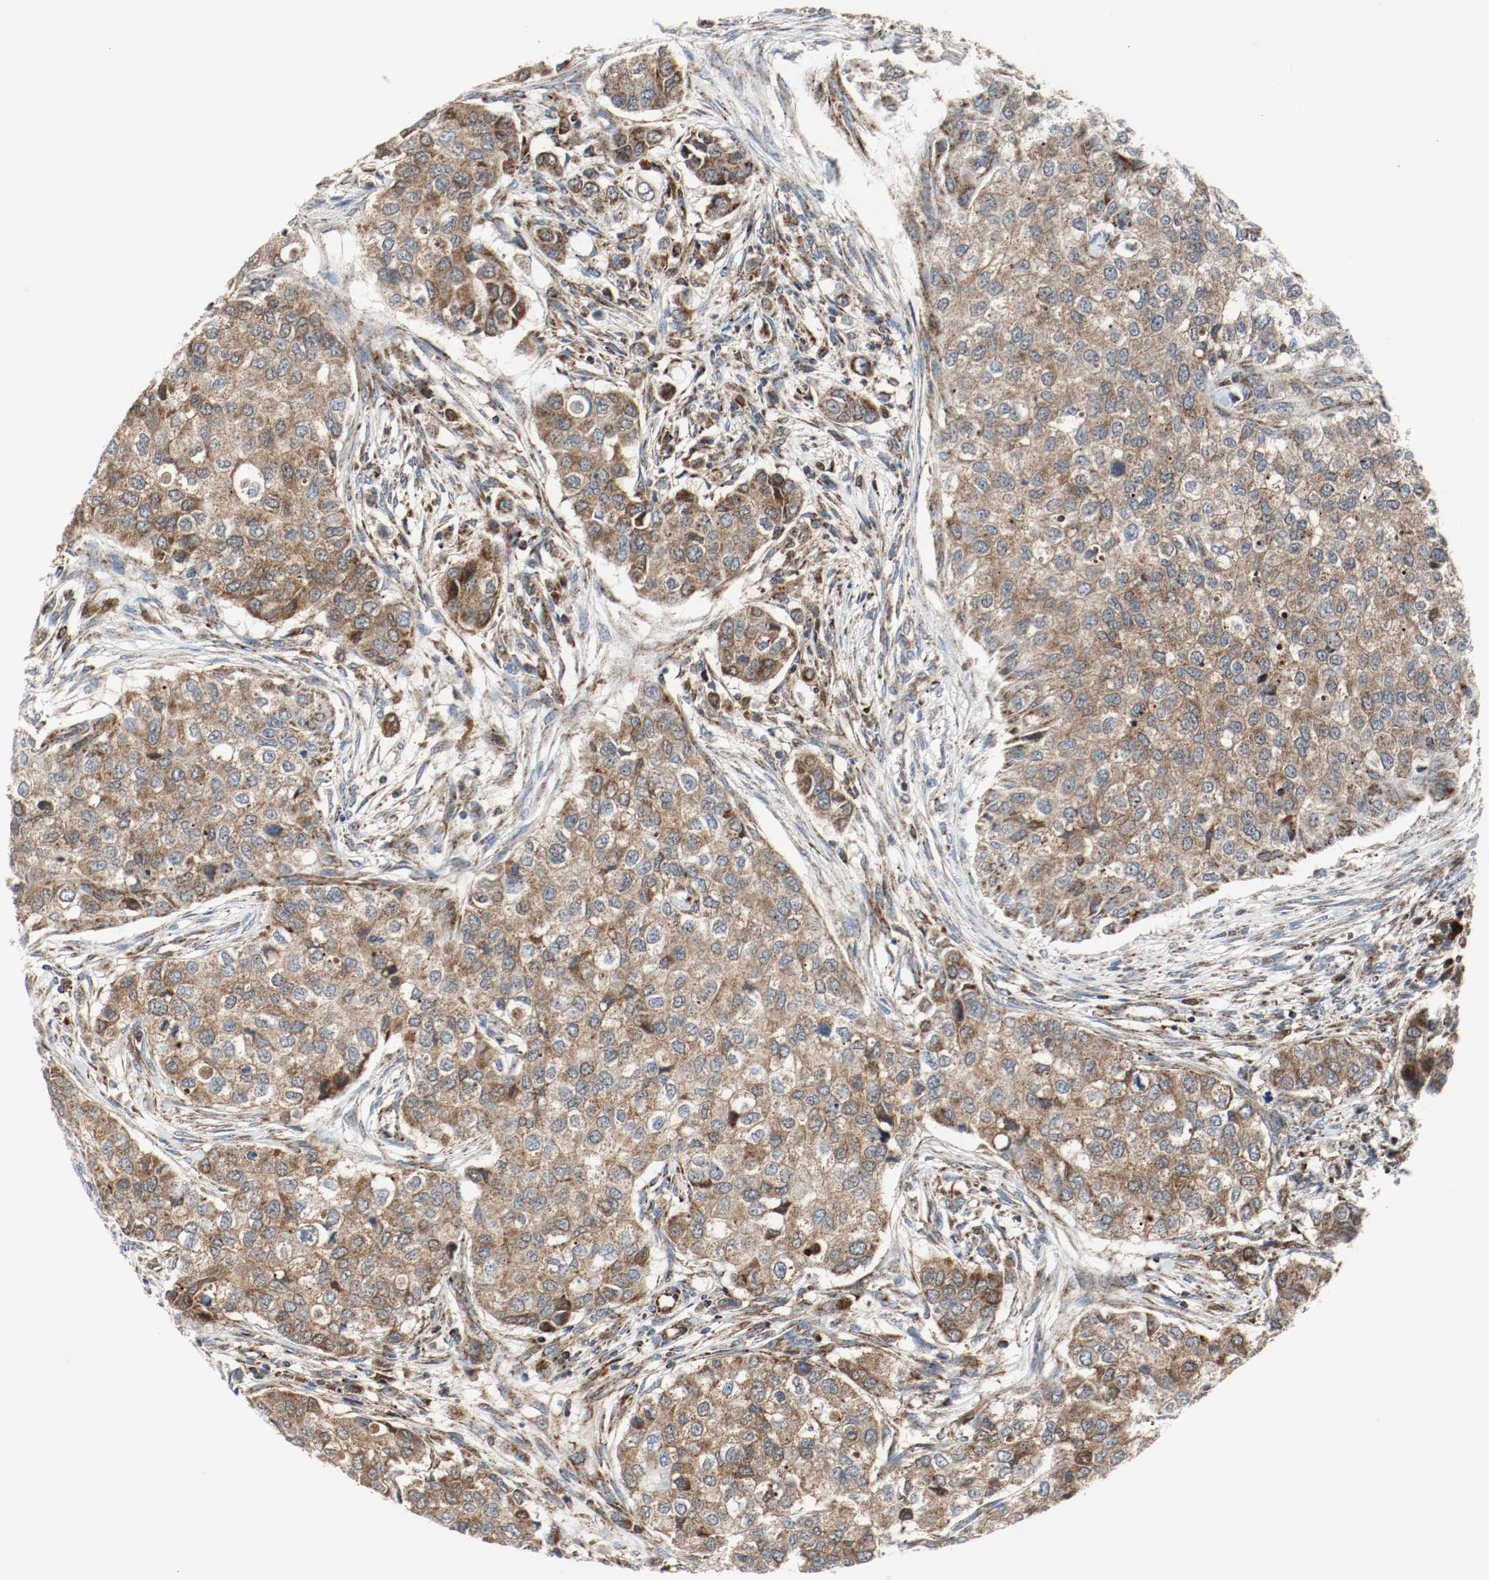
{"staining": {"intensity": "moderate", "quantity": ">75%", "location": "cytoplasmic/membranous"}, "tissue": "breast cancer", "cell_type": "Tumor cells", "image_type": "cancer", "snomed": [{"axis": "morphology", "description": "Normal tissue, NOS"}, {"axis": "morphology", "description": "Duct carcinoma"}, {"axis": "topography", "description": "Breast"}], "caption": "Breast cancer (infiltrating ductal carcinoma) tissue demonstrates moderate cytoplasmic/membranous positivity in approximately >75% of tumor cells, visualized by immunohistochemistry. (Stains: DAB in brown, nuclei in blue, Microscopy: brightfield microscopy at high magnification).", "gene": "TXNRD1", "patient": {"sex": "female", "age": 49}}